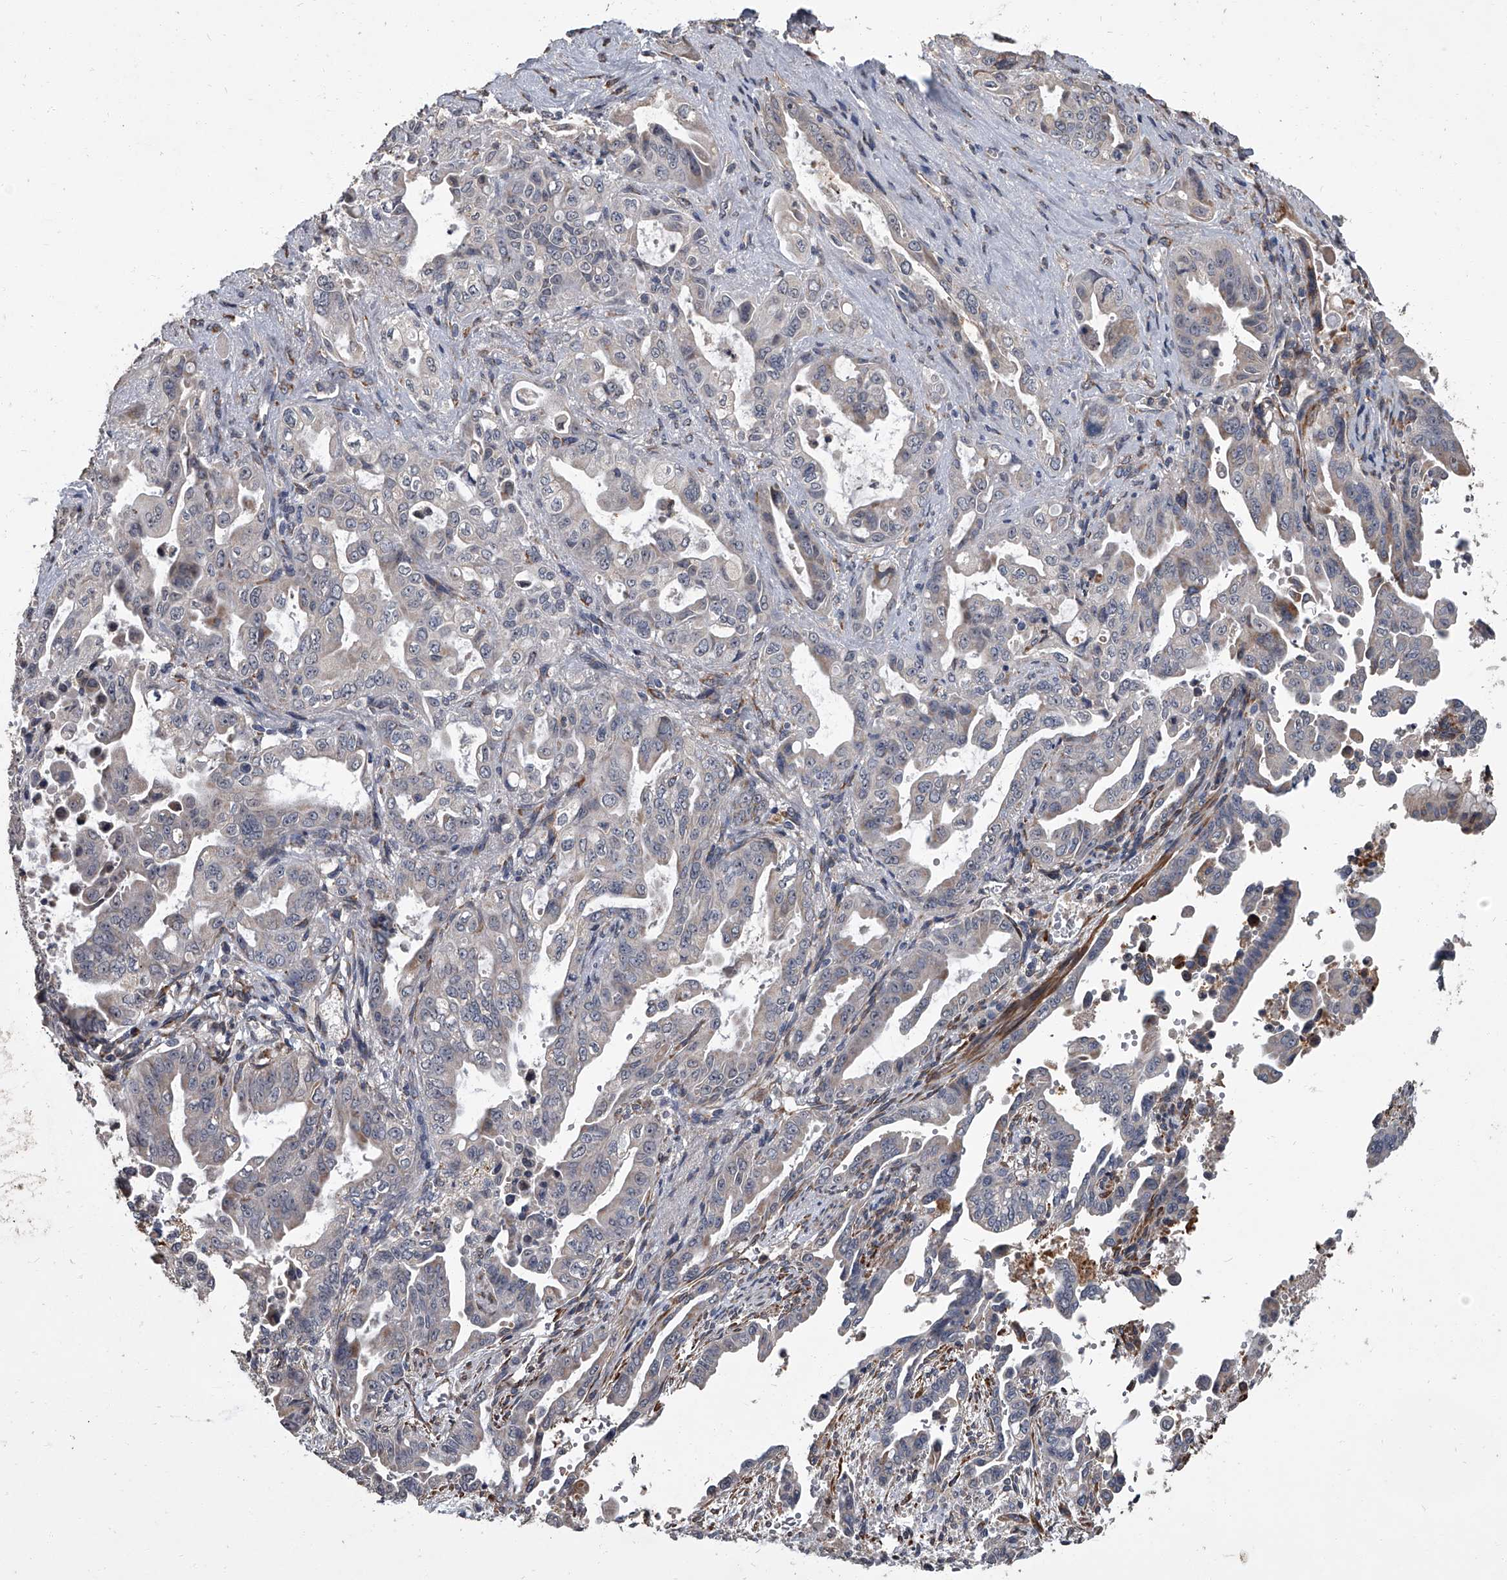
{"staining": {"intensity": "negative", "quantity": "none", "location": "none"}, "tissue": "pancreatic cancer", "cell_type": "Tumor cells", "image_type": "cancer", "snomed": [{"axis": "morphology", "description": "Adenocarcinoma, NOS"}, {"axis": "topography", "description": "Pancreas"}], "caption": "Tumor cells are negative for protein expression in human pancreatic cancer.", "gene": "SIRT4", "patient": {"sex": "male", "age": 70}}